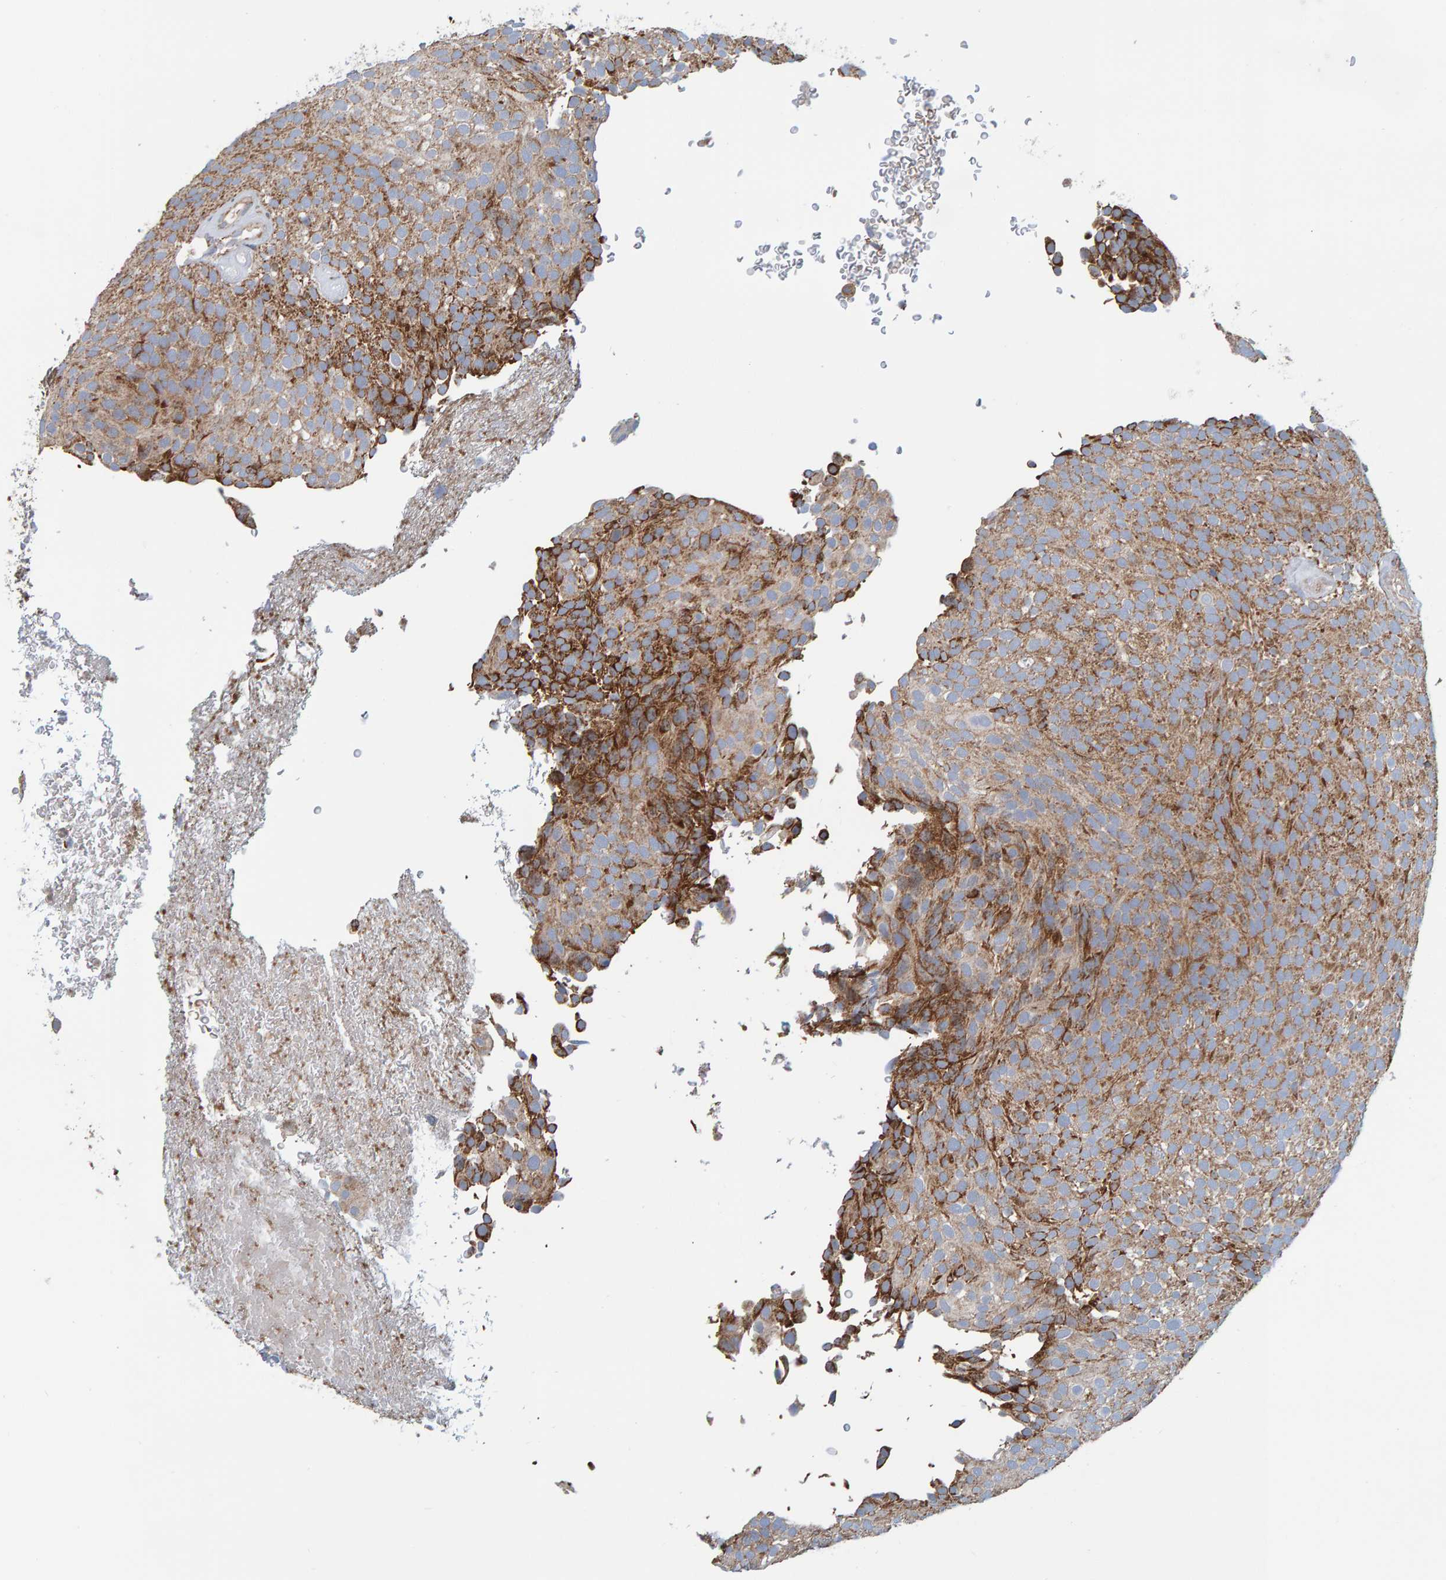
{"staining": {"intensity": "strong", "quantity": ">75%", "location": "cytoplasmic/membranous"}, "tissue": "urothelial cancer", "cell_type": "Tumor cells", "image_type": "cancer", "snomed": [{"axis": "morphology", "description": "Urothelial carcinoma, Low grade"}, {"axis": "topography", "description": "Urinary bladder"}], "caption": "Low-grade urothelial carcinoma stained for a protein (brown) reveals strong cytoplasmic/membranous positive positivity in approximately >75% of tumor cells.", "gene": "MRPL45", "patient": {"sex": "male", "age": 78}}